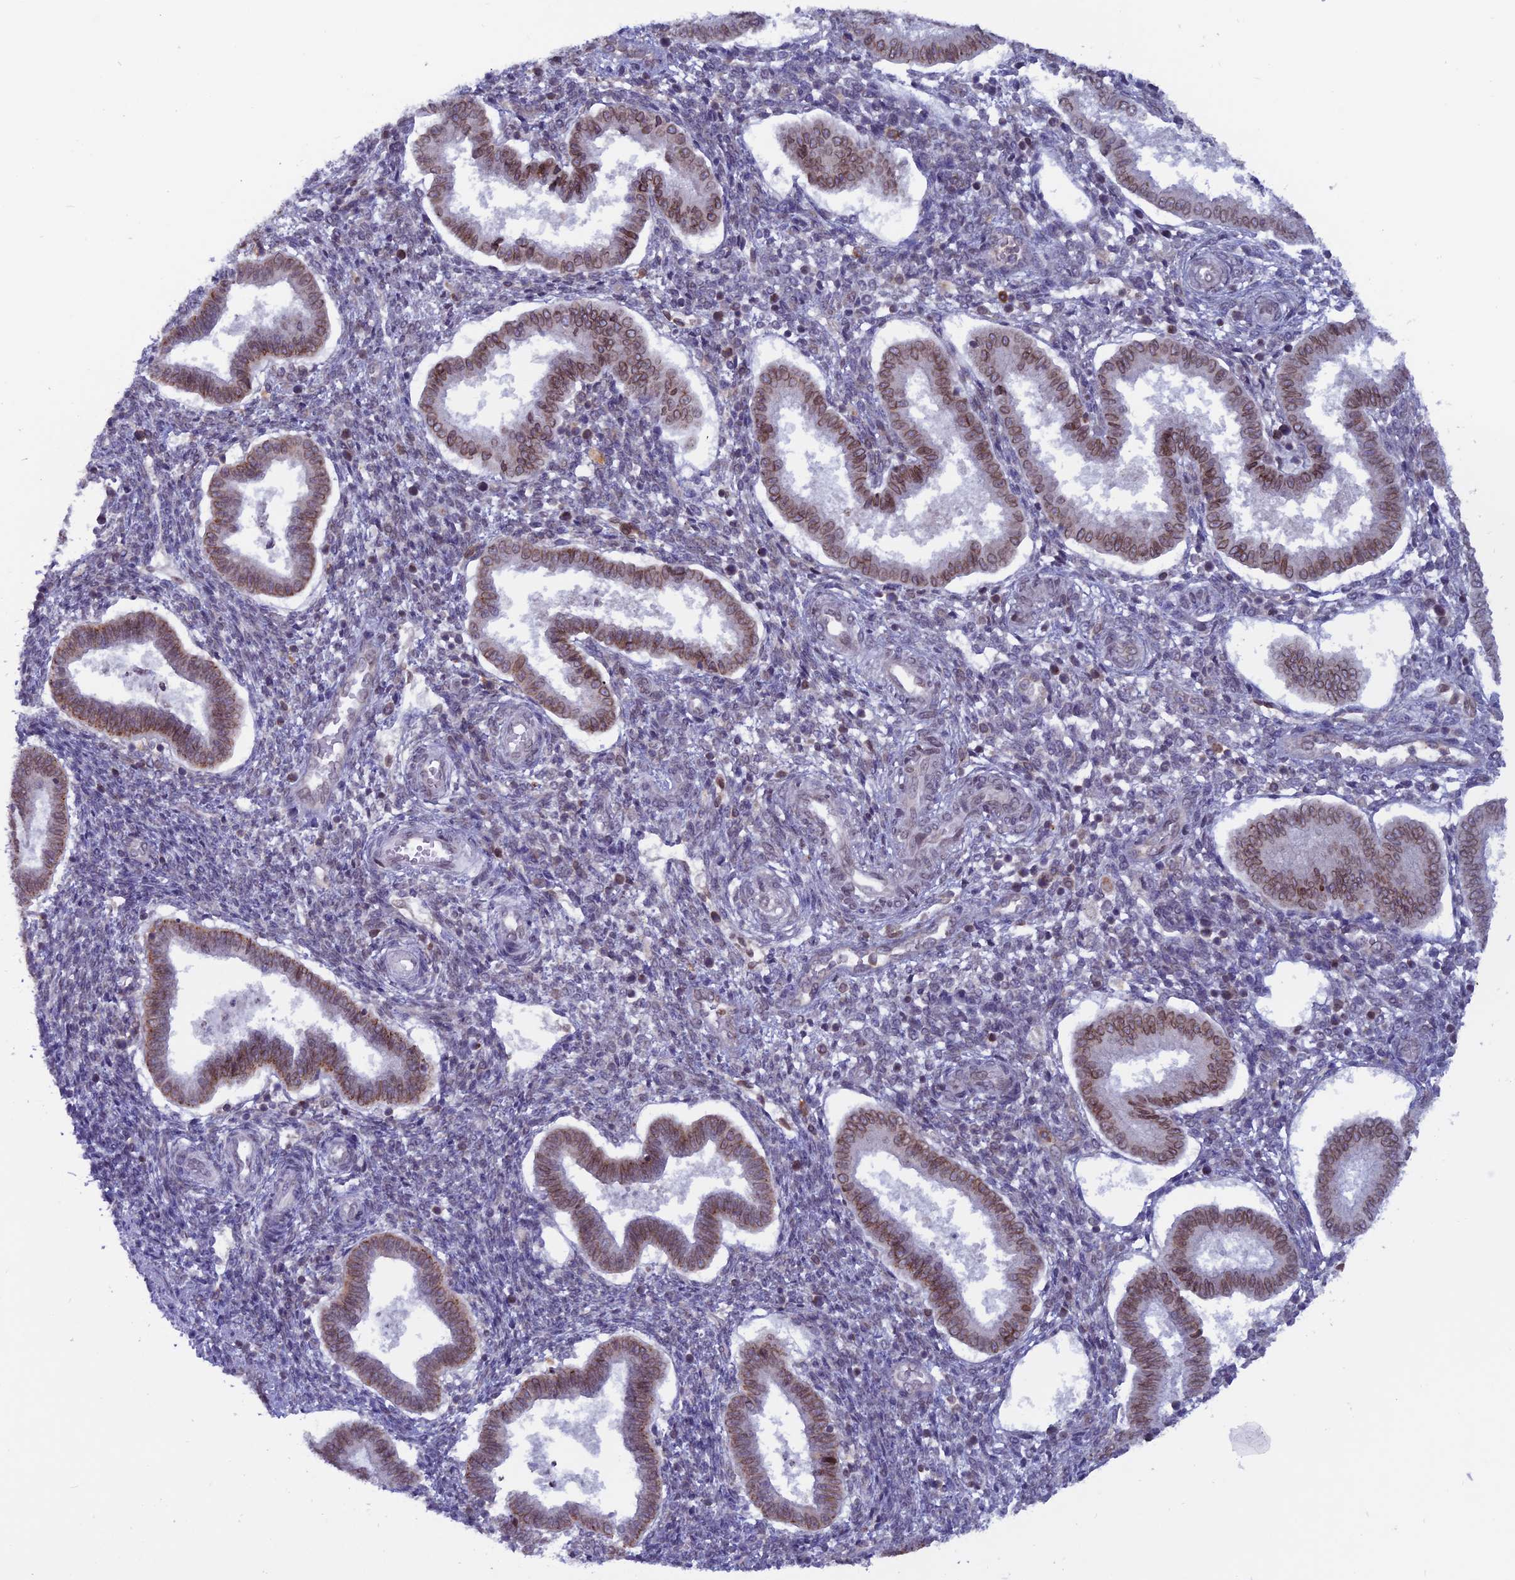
{"staining": {"intensity": "negative", "quantity": "none", "location": "none"}, "tissue": "endometrium", "cell_type": "Cells in endometrial stroma", "image_type": "normal", "snomed": [{"axis": "morphology", "description": "Normal tissue, NOS"}, {"axis": "topography", "description": "Endometrium"}], "caption": "Immunohistochemistry photomicrograph of normal endometrium: human endometrium stained with DAB (3,3'-diaminobenzidine) demonstrates no significant protein positivity in cells in endometrial stroma.", "gene": "WDR46", "patient": {"sex": "female", "age": 24}}